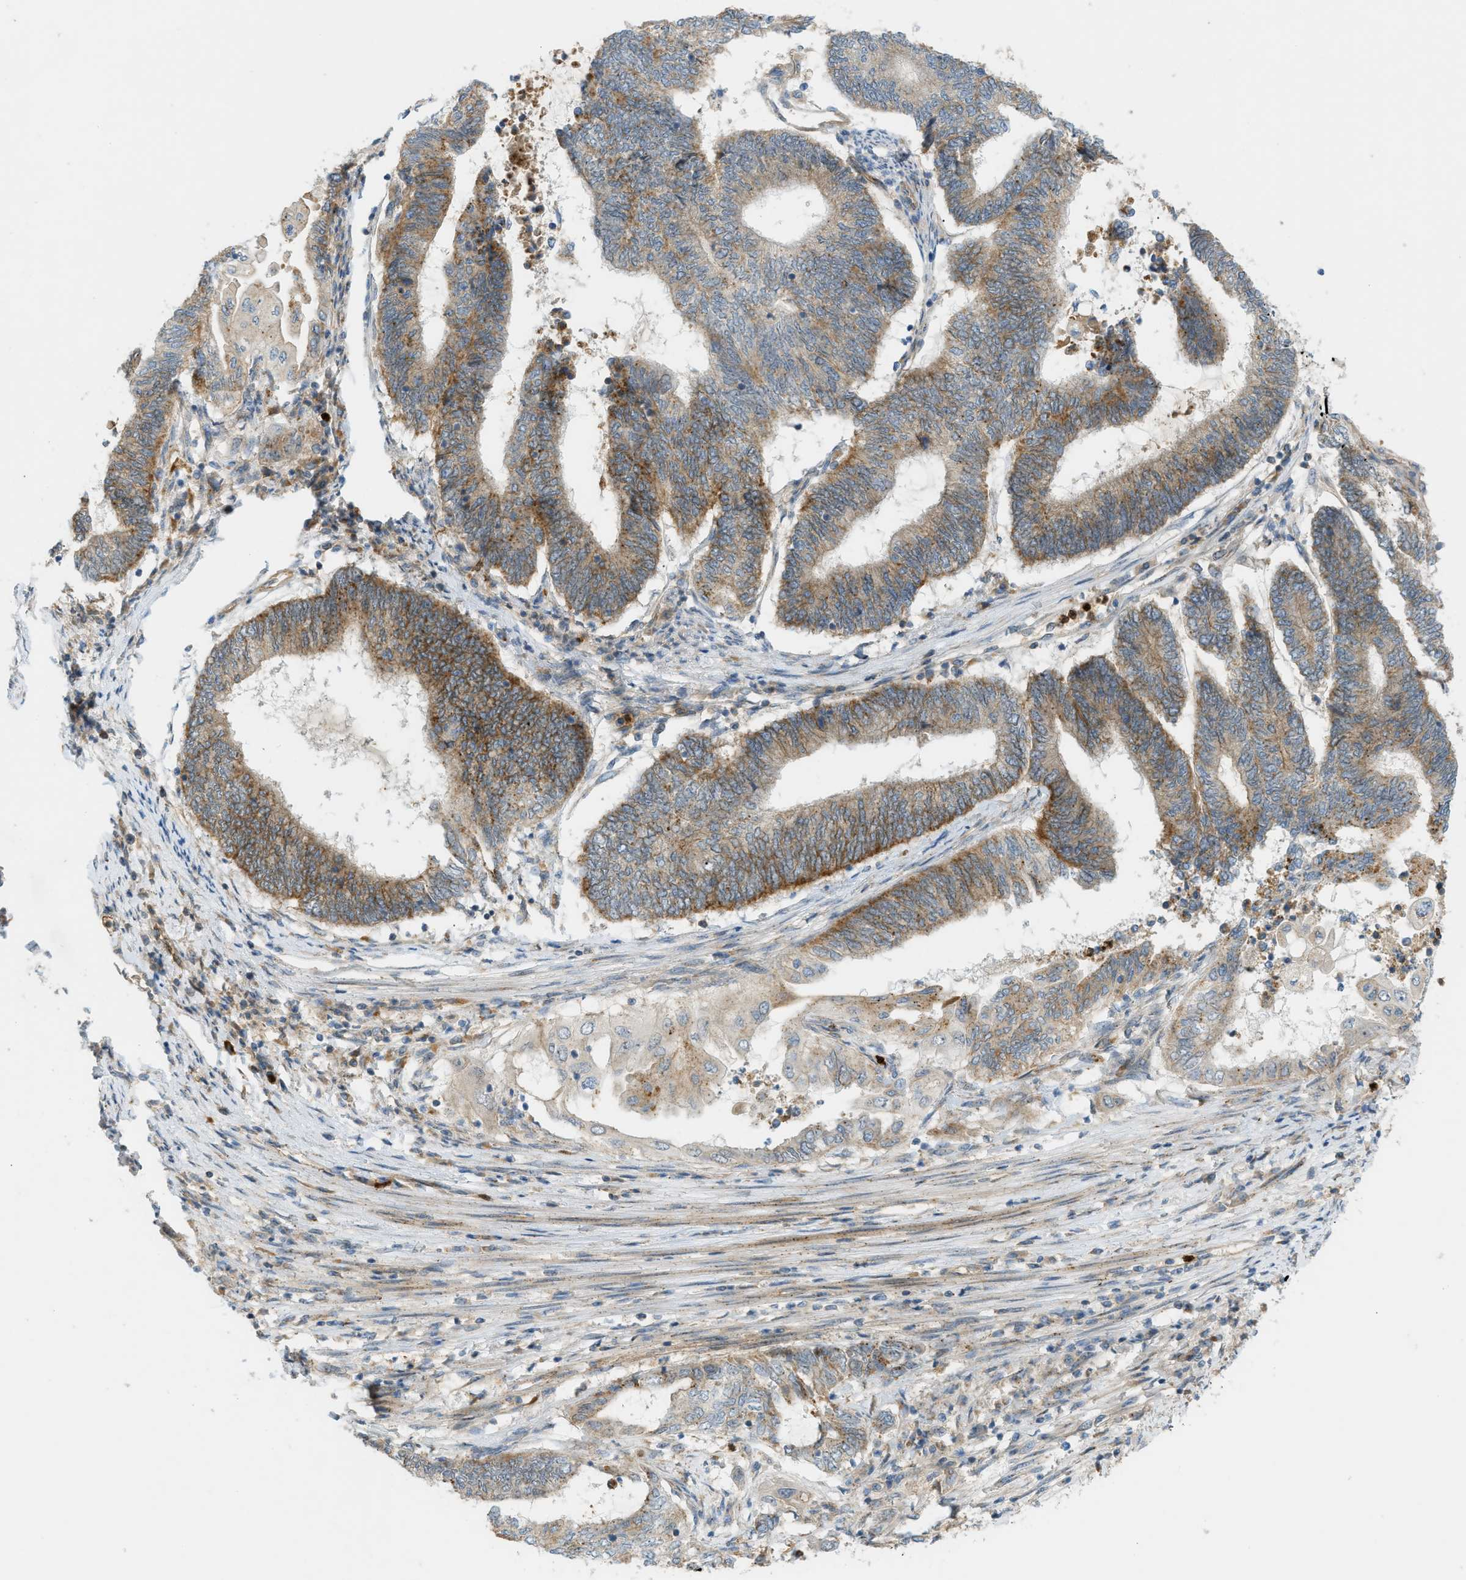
{"staining": {"intensity": "moderate", "quantity": "25%-75%", "location": "cytoplasmic/membranous"}, "tissue": "endometrial cancer", "cell_type": "Tumor cells", "image_type": "cancer", "snomed": [{"axis": "morphology", "description": "Adenocarcinoma, NOS"}, {"axis": "topography", "description": "Uterus"}, {"axis": "topography", "description": "Endometrium"}], "caption": "Endometrial adenocarcinoma stained with a brown dye shows moderate cytoplasmic/membranous positive positivity in approximately 25%-75% of tumor cells.", "gene": "GRK6", "patient": {"sex": "female", "age": 70}}